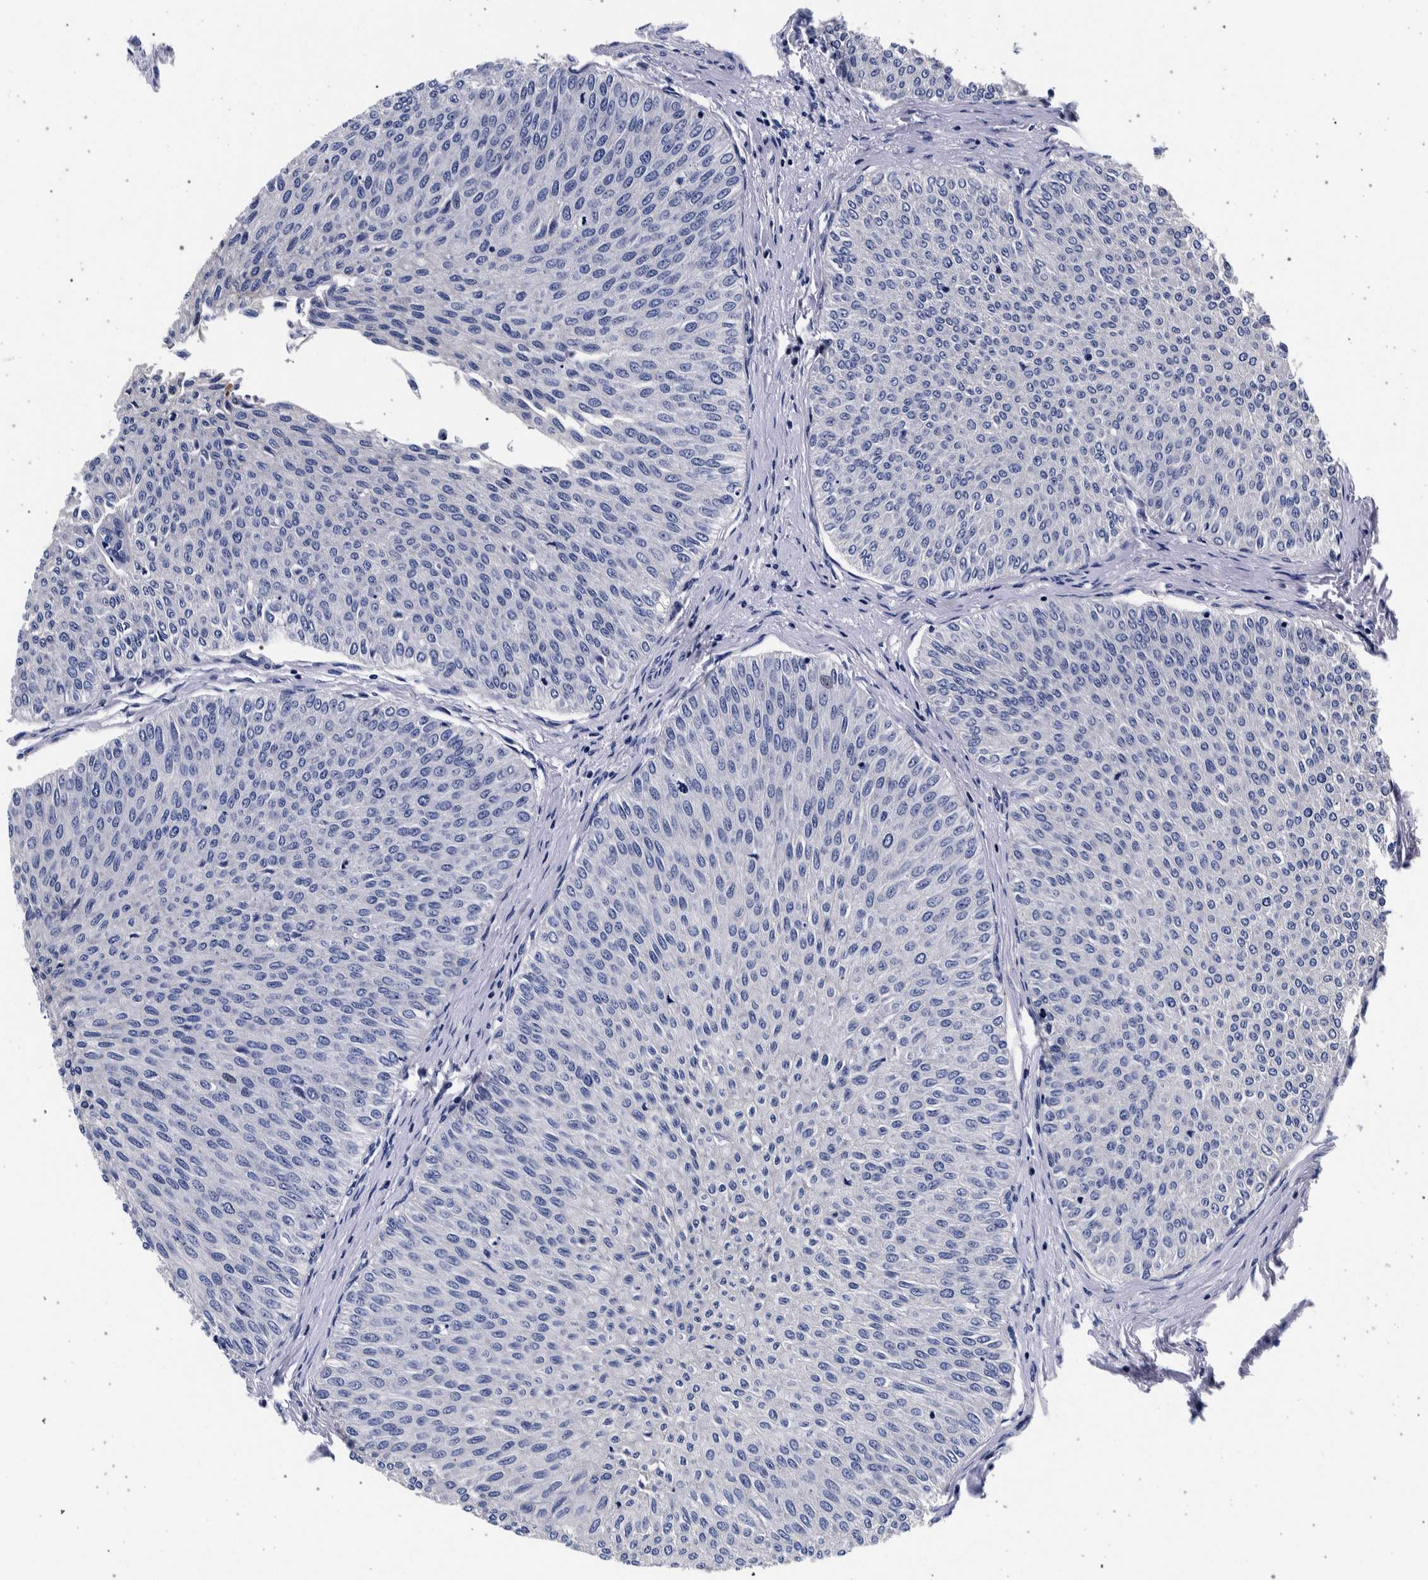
{"staining": {"intensity": "weak", "quantity": "<25%", "location": "cytoplasmic/membranous"}, "tissue": "urothelial cancer", "cell_type": "Tumor cells", "image_type": "cancer", "snomed": [{"axis": "morphology", "description": "Urothelial carcinoma, Low grade"}, {"axis": "topography", "description": "Urinary bladder"}], "caption": "There is no significant expression in tumor cells of urothelial cancer.", "gene": "NIBAN2", "patient": {"sex": "male", "age": 78}}